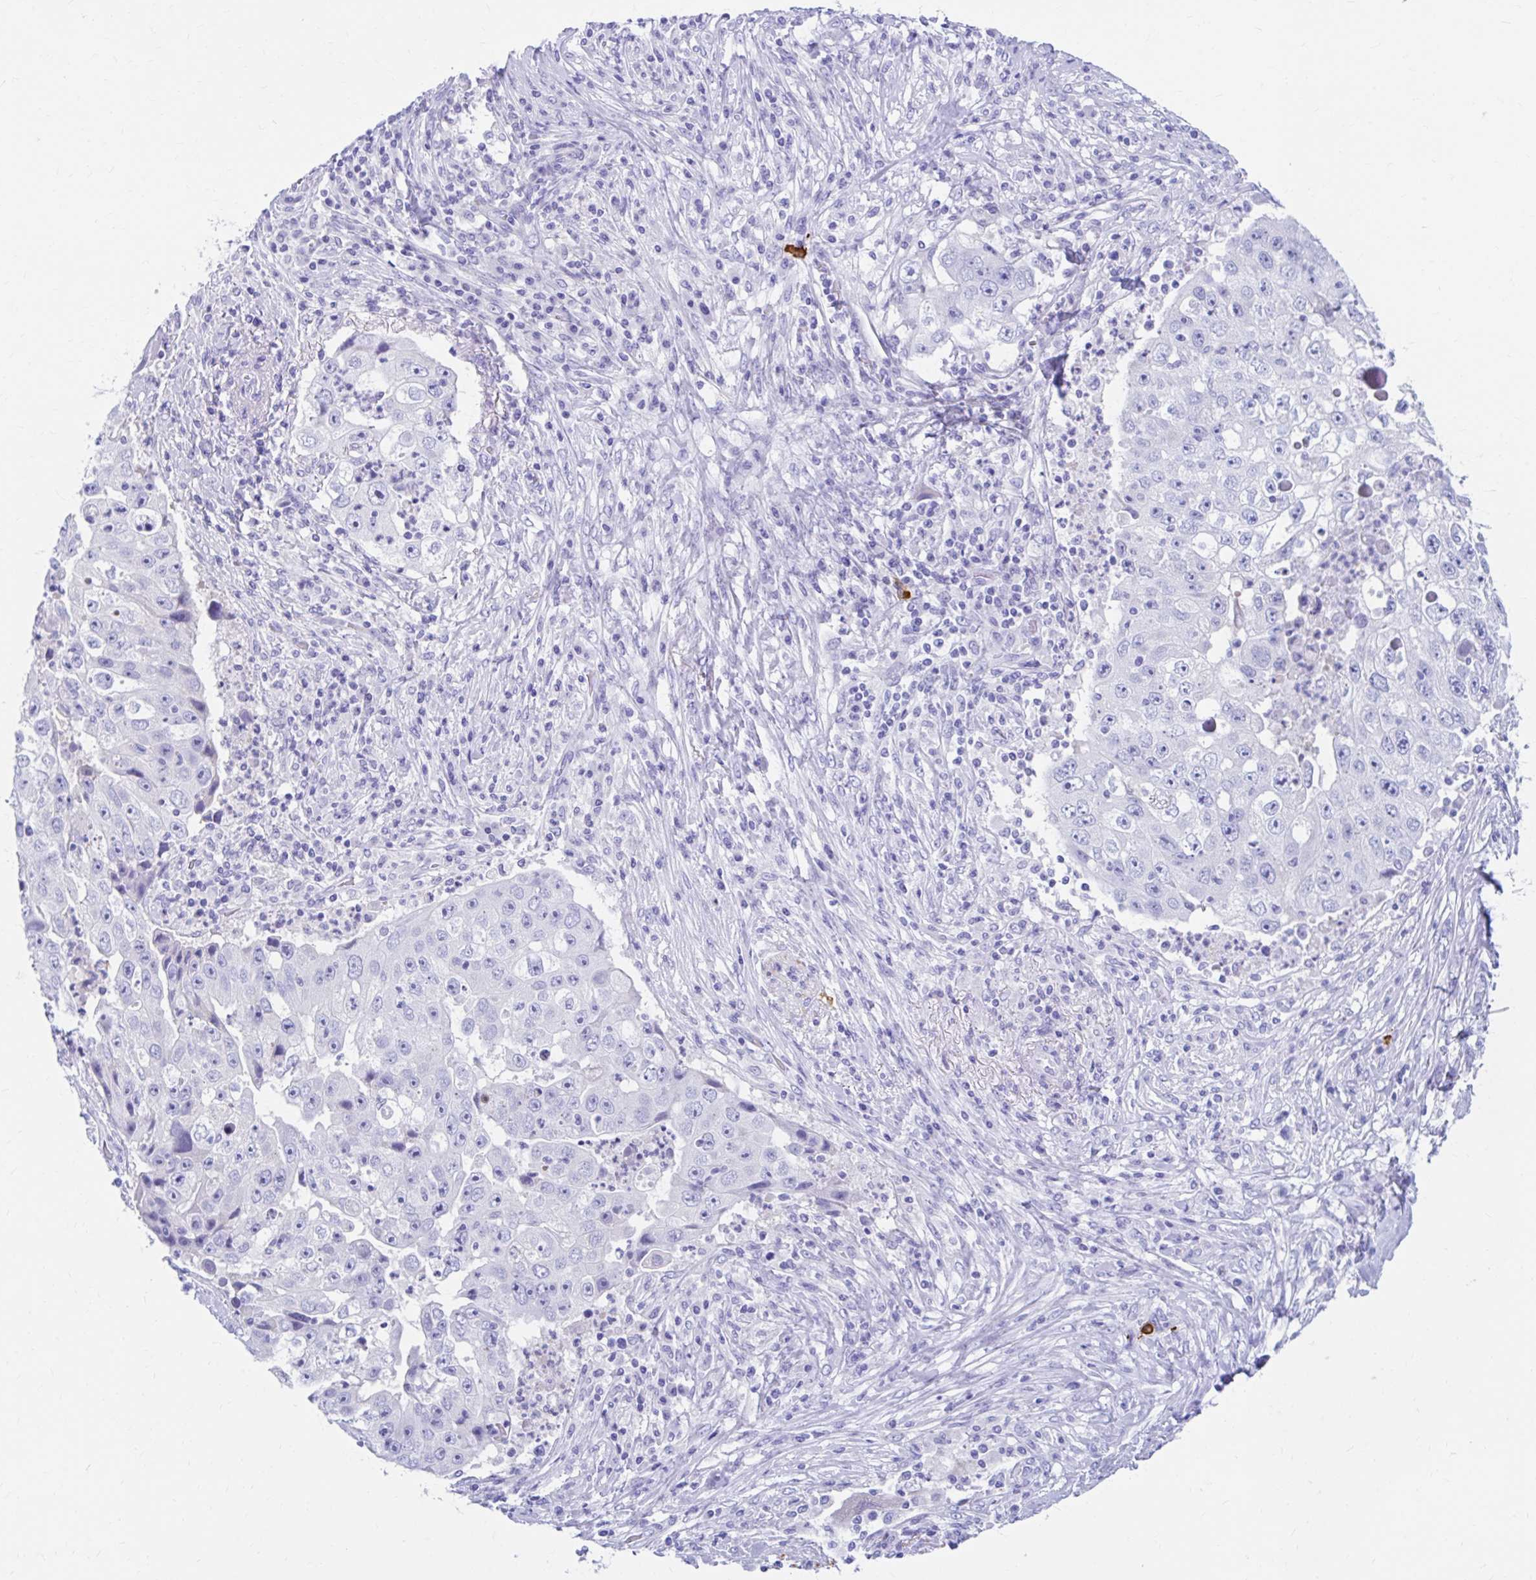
{"staining": {"intensity": "negative", "quantity": "none", "location": "none"}, "tissue": "lung cancer", "cell_type": "Tumor cells", "image_type": "cancer", "snomed": [{"axis": "morphology", "description": "Squamous cell carcinoma, NOS"}, {"axis": "topography", "description": "Lung"}], "caption": "The photomicrograph displays no staining of tumor cells in lung cancer.", "gene": "NSG2", "patient": {"sex": "male", "age": 64}}